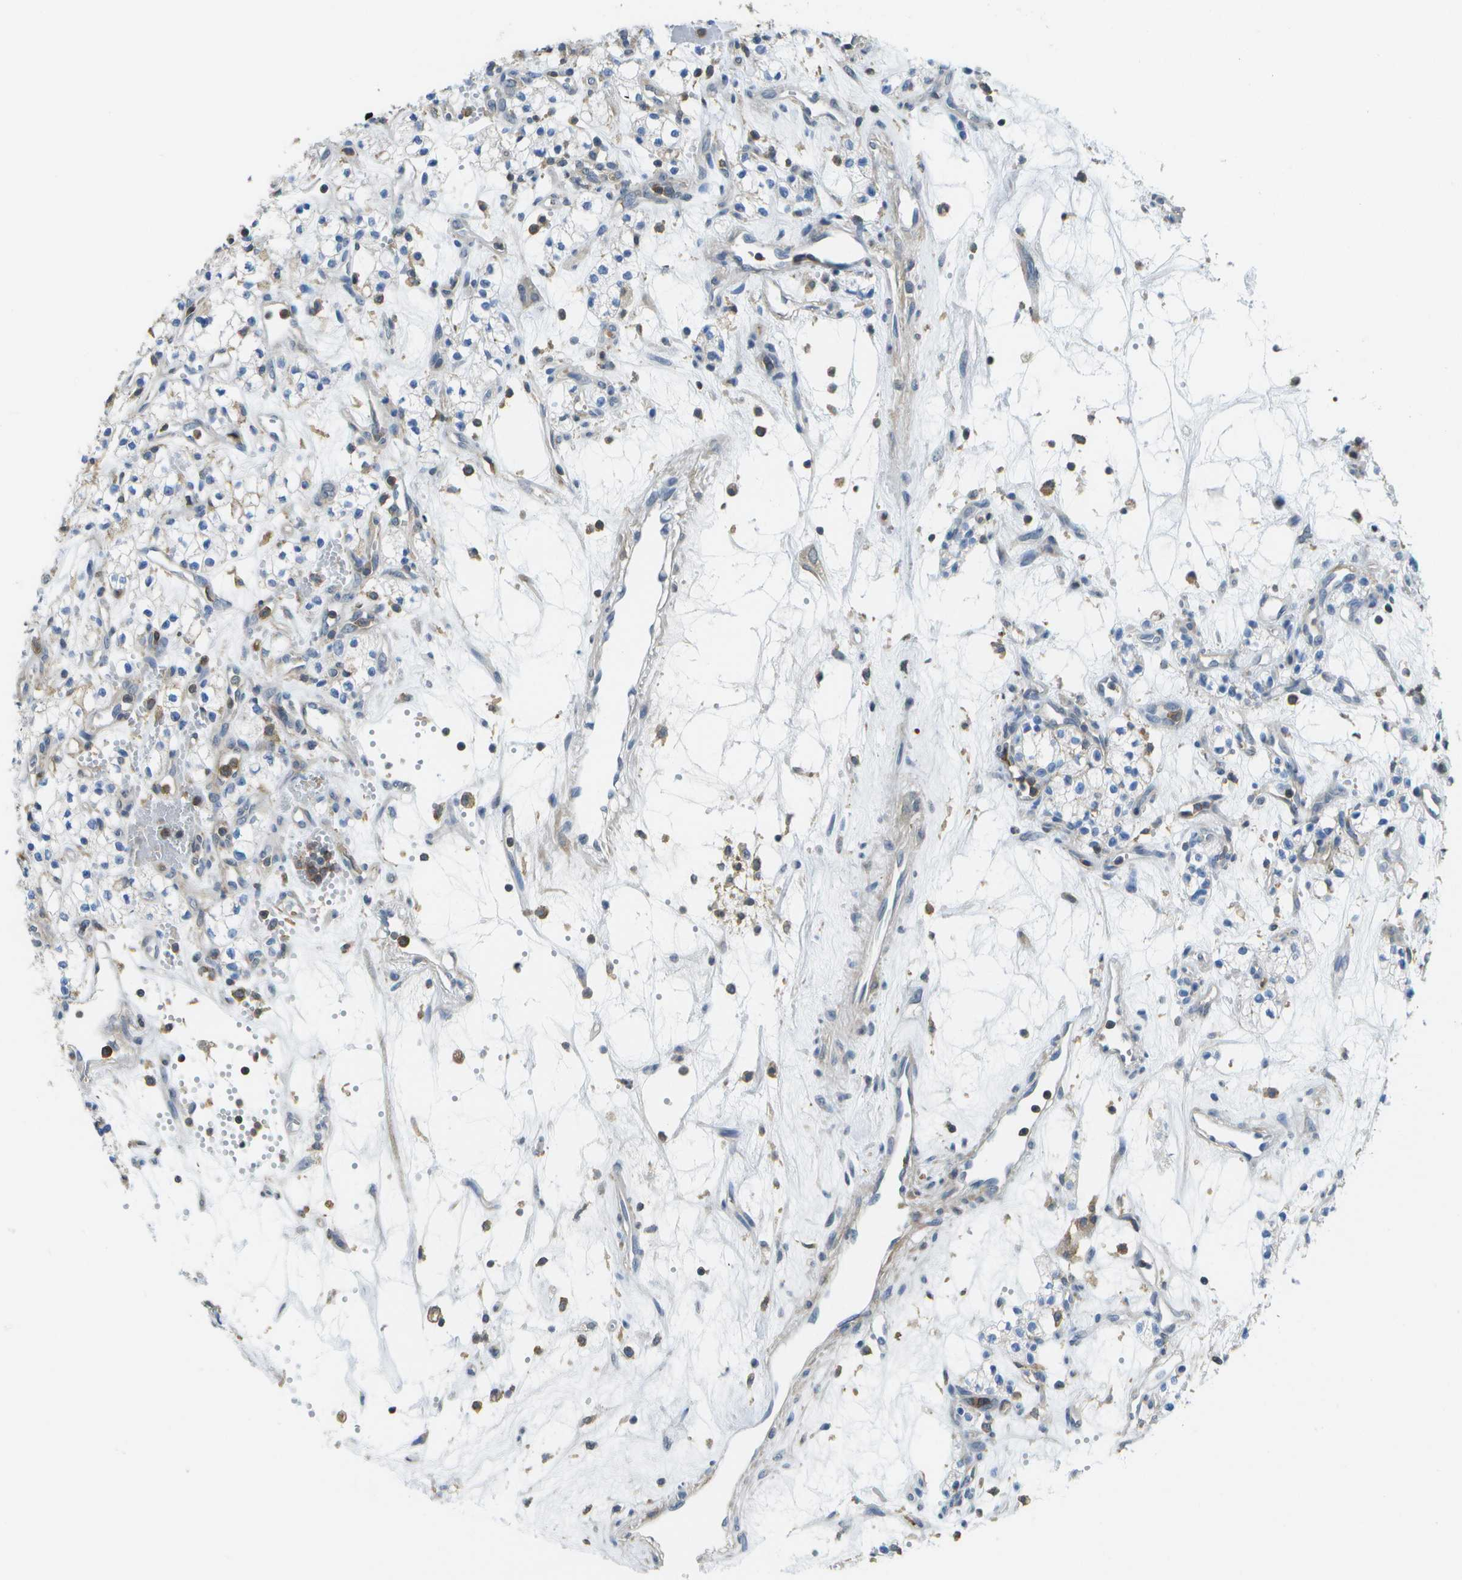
{"staining": {"intensity": "negative", "quantity": "none", "location": "none"}, "tissue": "renal cancer", "cell_type": "Tumor cells", "image_type": "cancer", "snomed": [{"axis": "morphology", "description": "Adenocarcinoma, NOS"}, {"axis": "topography", "description": "Kidney"}], "caption": "An immunohistochemistry photomicrograph of renal cancer is shown. There is no staining in tumor cells of renal cancer.", "gene": "RCSD1", "patient": {"sex": "male", "age": 59}}